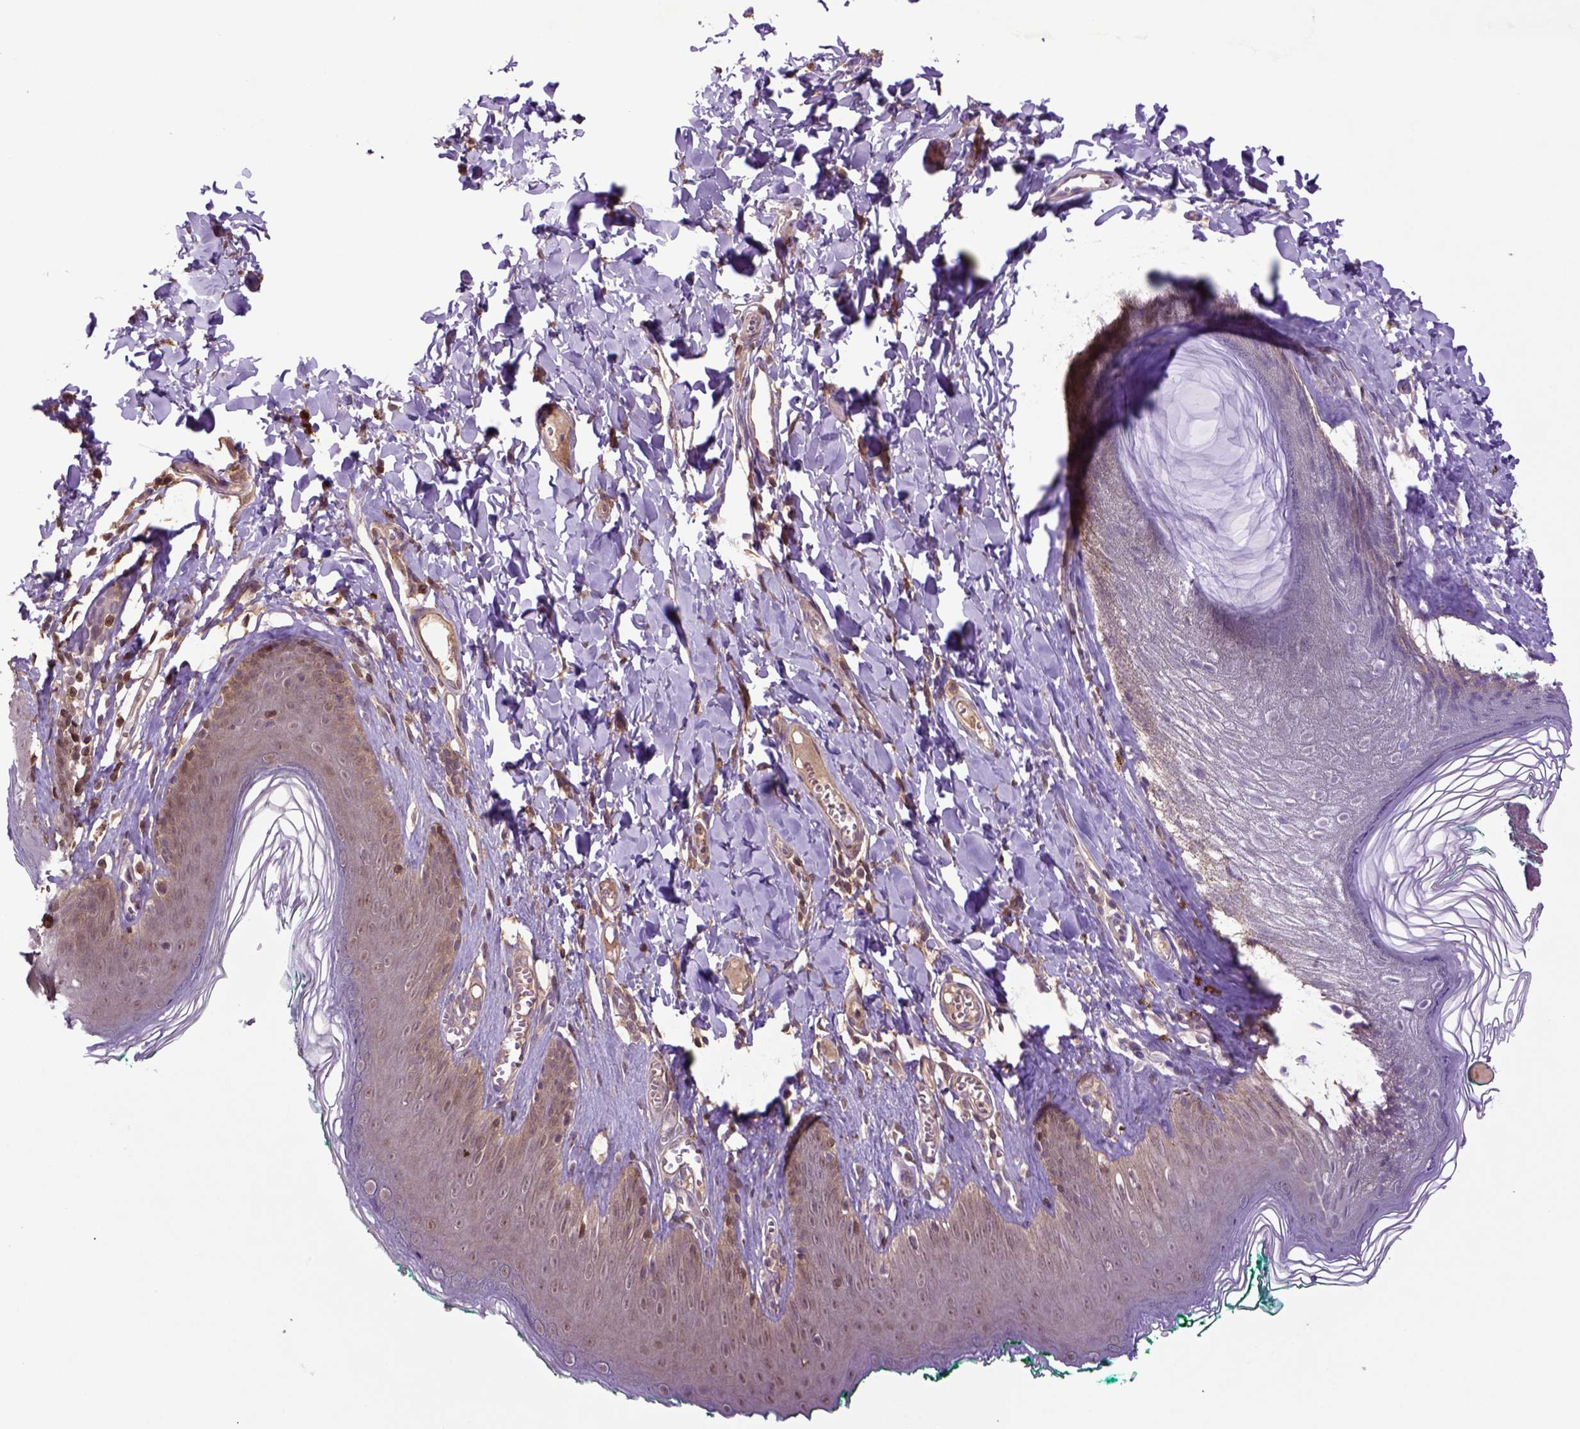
{"staining": {"intensity": "moderate", "quantity": "25%-75%", "location": "cytoplasmic/membranous"}, "tissue": "skin", "cell_type": "Epidermal cells", "image_type": "normal", "snomed": [{"axis": "morphology", "description": "Normal tissue, NOS"}, {"axis": "topography", "description": "Vulva"}, {"axis": "topography", "description": "Peripheral nerve tissue"}], "caption": "High-magnification brightfield microscopy of unremarkable skin stained with DAB (3,3'-diaminobenzidine) (brown) and counterstained with hematoxylin (blue). epidermal cells exhibit moderate cytoplasmic/membranous expression is seen in approximately25%-75% of cells. (brown staining indicates protein expression, while blue staining denotes nuclei).", "gene": "HSPBP1", "patient": {"sex": "female", "age": 66}}